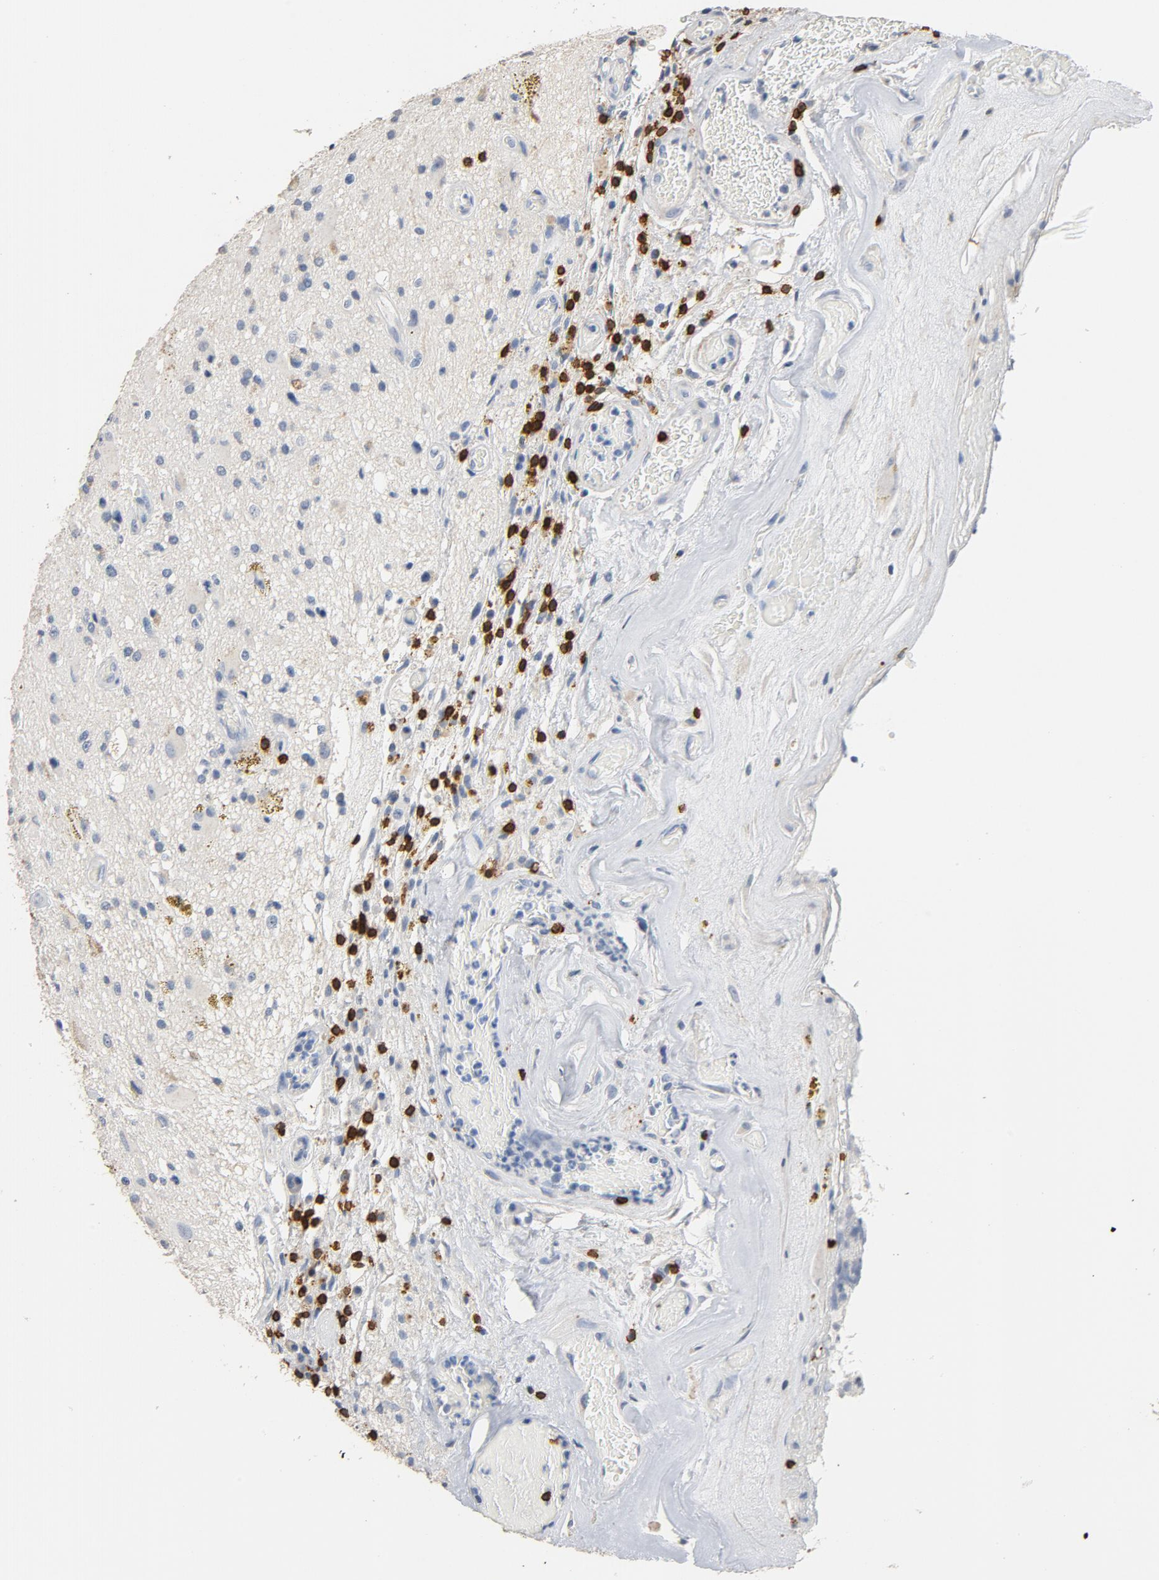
{"staining": {"intensity": "negative", "quantity": "none", "location": "none"}, "tissue": "glioma", "cell_type": "Tumor cells", "image_type": "cancer", "snomed": [{"axis": "morphology", "description": "Glioma, malignant, Low grade"}, {"axis": "topography", "description": "Brain"}], "caption": "The image shows no staining of tumor cells in malignant glioma (low-grade).", "gene": "CD247", "patient": {"sex": "male", "age": 58}}